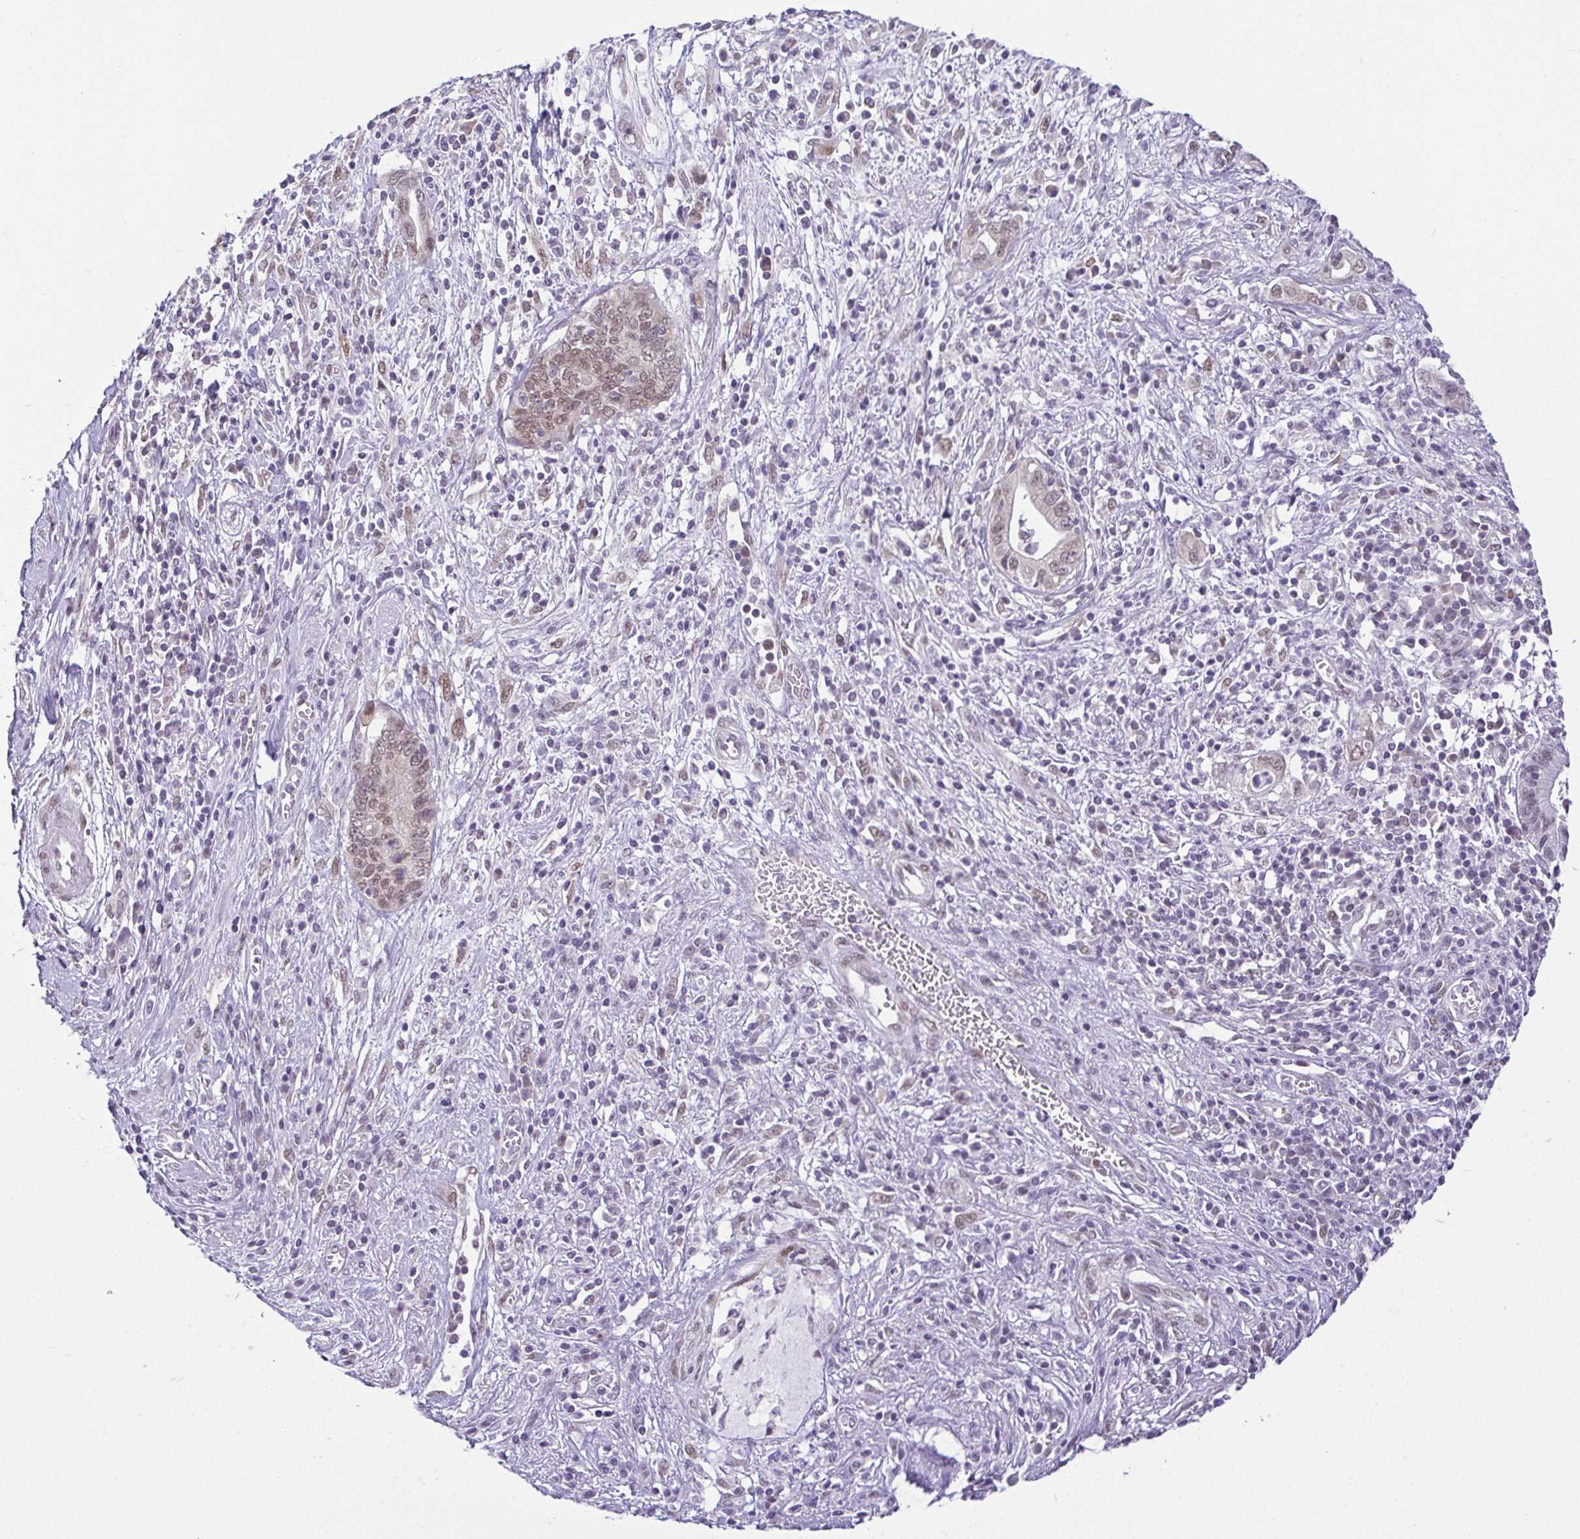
{"staining": {"intensity": "weak", "quantity": "25%-75%", "location": "nuclear"}, "tissue": "pancreatic cancer", "cell_type": "Tumor cells", "image_type": "cancer", "snomed": [{"axis": "morphology", "description": "Adenocarcinoma, NOS"}, {"axis": "topography", "description": "Pancreas"}], "caption": "Brown immunohistochemical staining in human pancreatic cancer exhibits weak nuclear positivity in approximately 25%-75% of tumor cells.", "gene": "RBM3", "patient": {"sex": "female", "age": 72}}